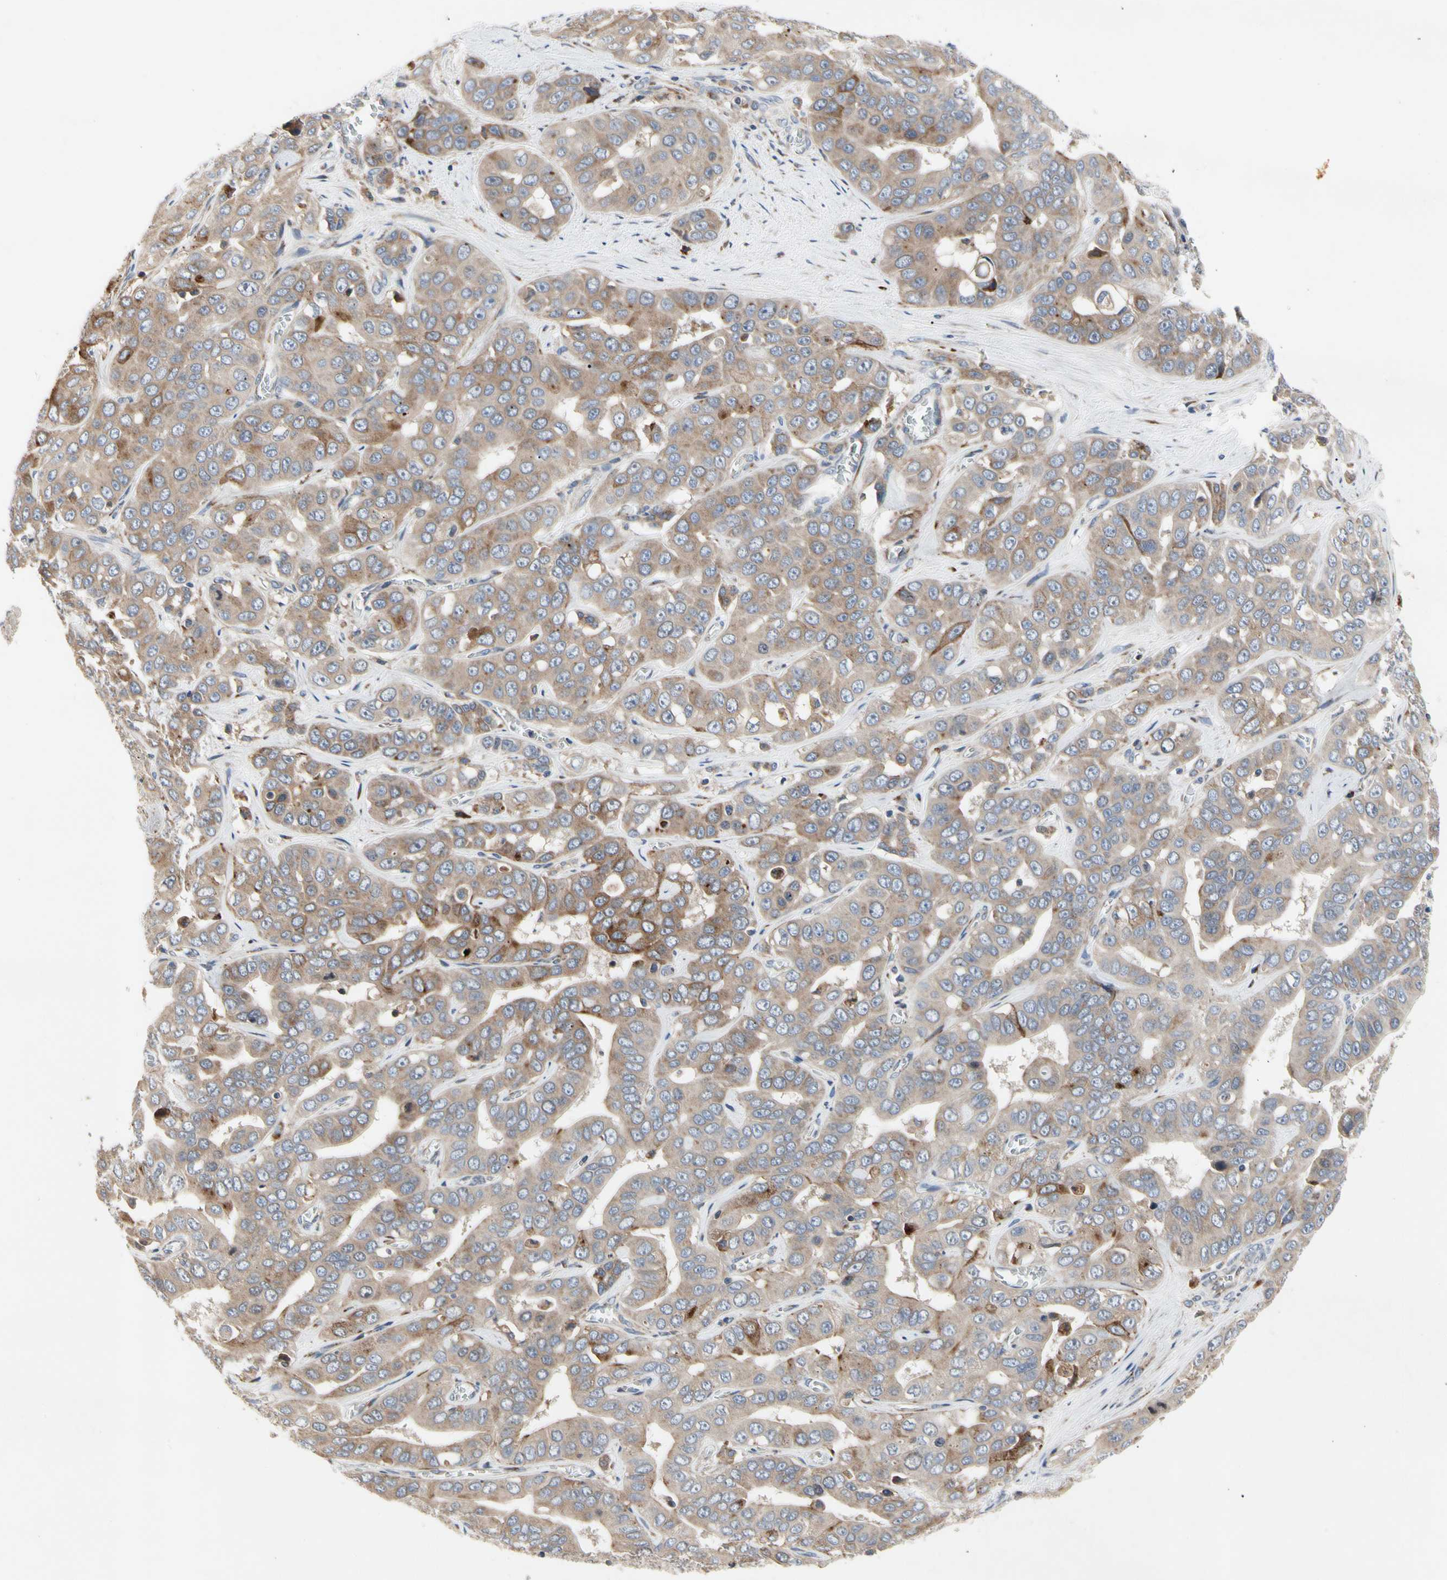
{"staining": {"intensity": "moderate", "quantity": ">75%", "location": "cytoplasmic/membranous"}, "tissue": "liver cancer", "cell_type": "Tumor cells", "image_type": "cancer", "snomed": [{"axis": "morphology", "description": "Cholangiocarcinoma"}, {"axis": "topography", "description": "Liver"}], "caption": "Liver cholangiocarcinoma stained with a brown dye shows moderate cytoplasmic/membranous positive staining in approximately >75% of tumor cells.", "gene": "MMEL1", "patient": {"sex": "female", "age": 52}}